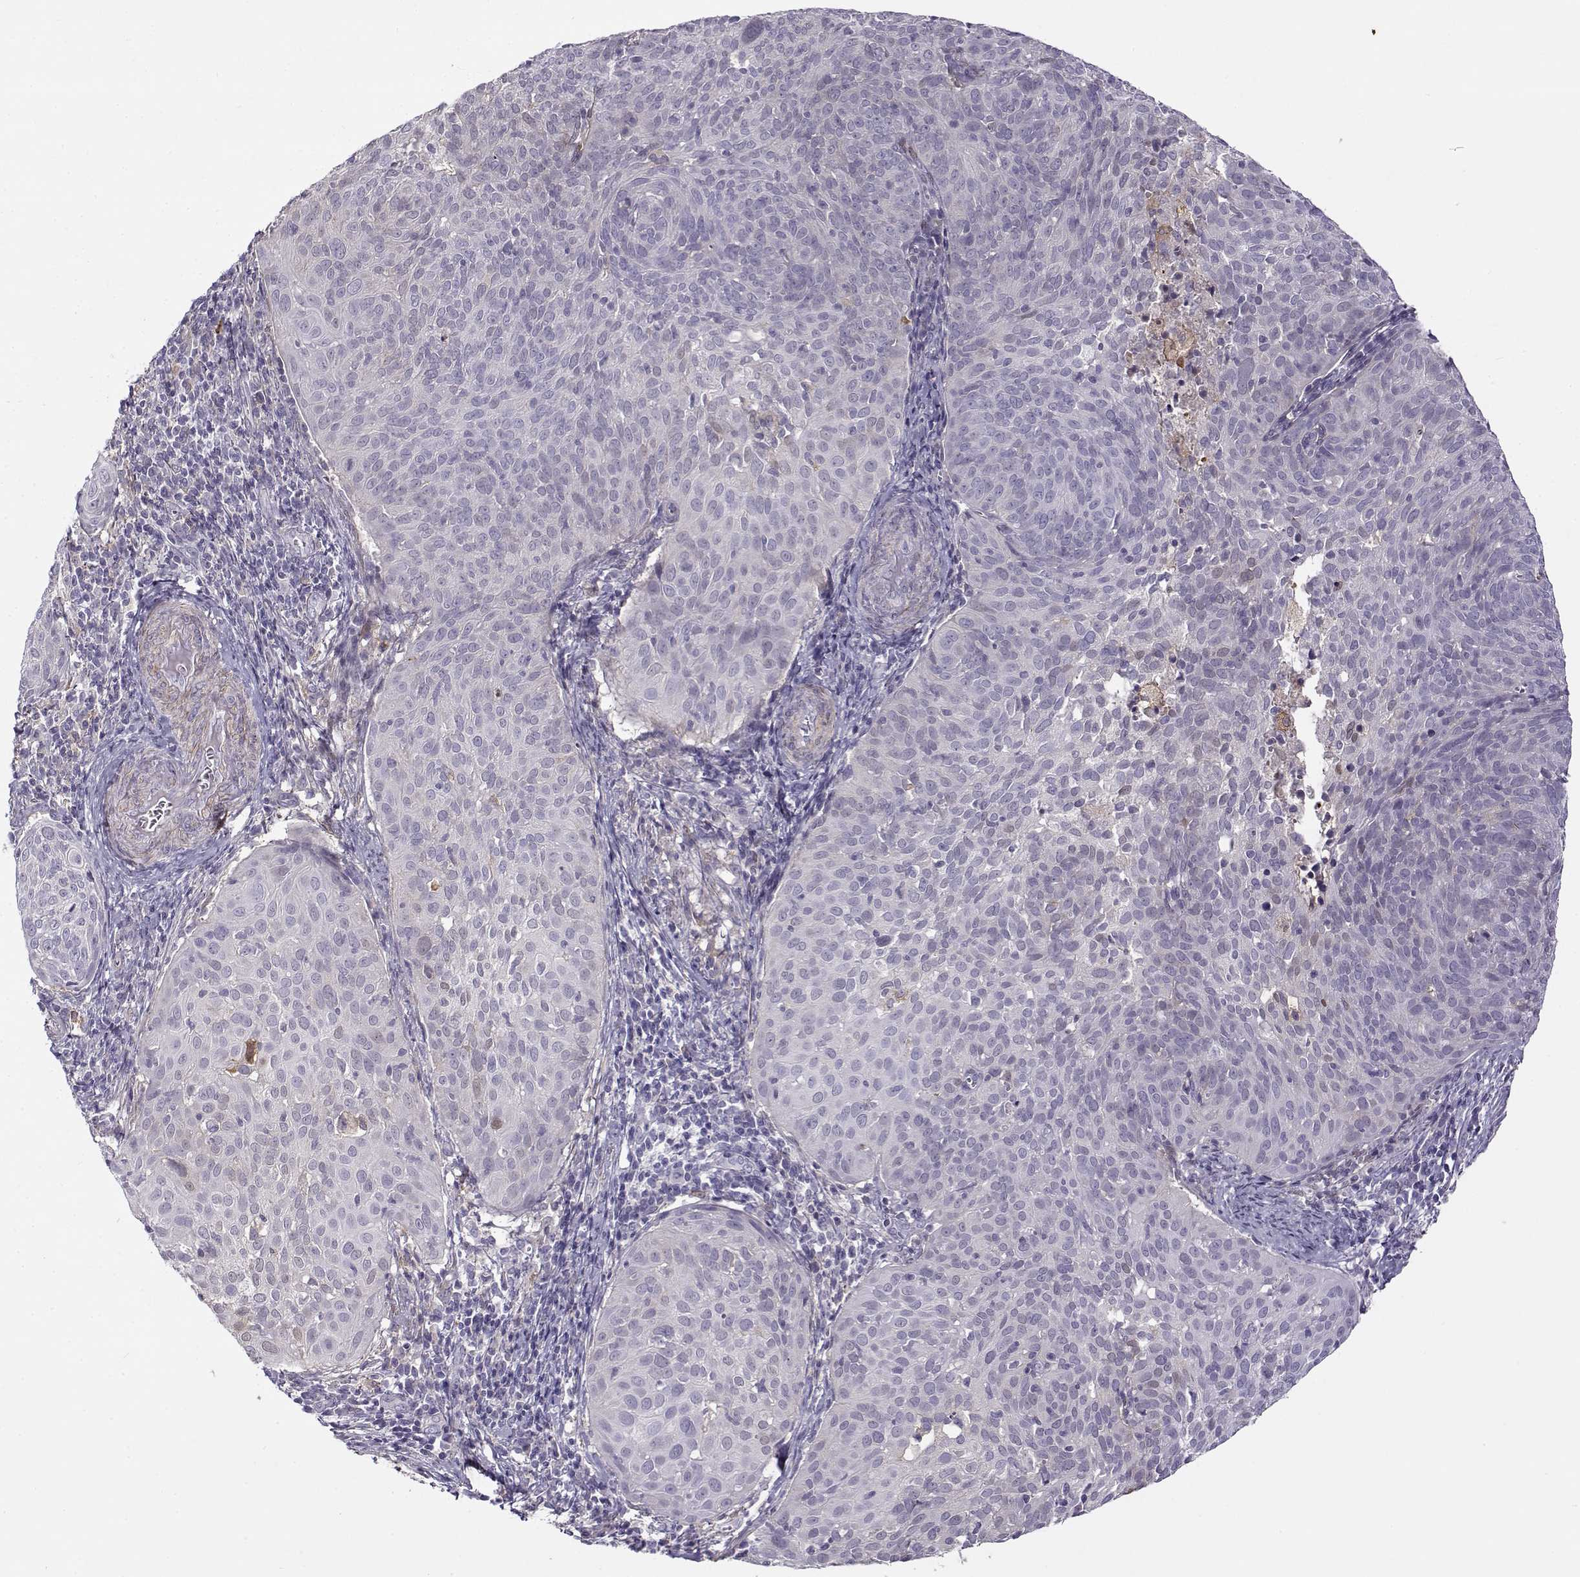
{"staining": {"intensity": "negative", "quantity": "none", "location": "none"}, "tissue": "cervical cancer", "cell_type": "Tumor cells", "image_type": "cancer", "snomed": [{"axis": "morphology", "description": "Squamous cell carcinoma, NOS"}, {"axis": "topography", "description": "Cervix"}], "caption": "An immunohistochemistry (IHC) image of cervical cancer is shown. There is no staining in tumor cells of cervical cancer.", "gene": "UCP3", "patient": {"sex": "female", "age": 39}}